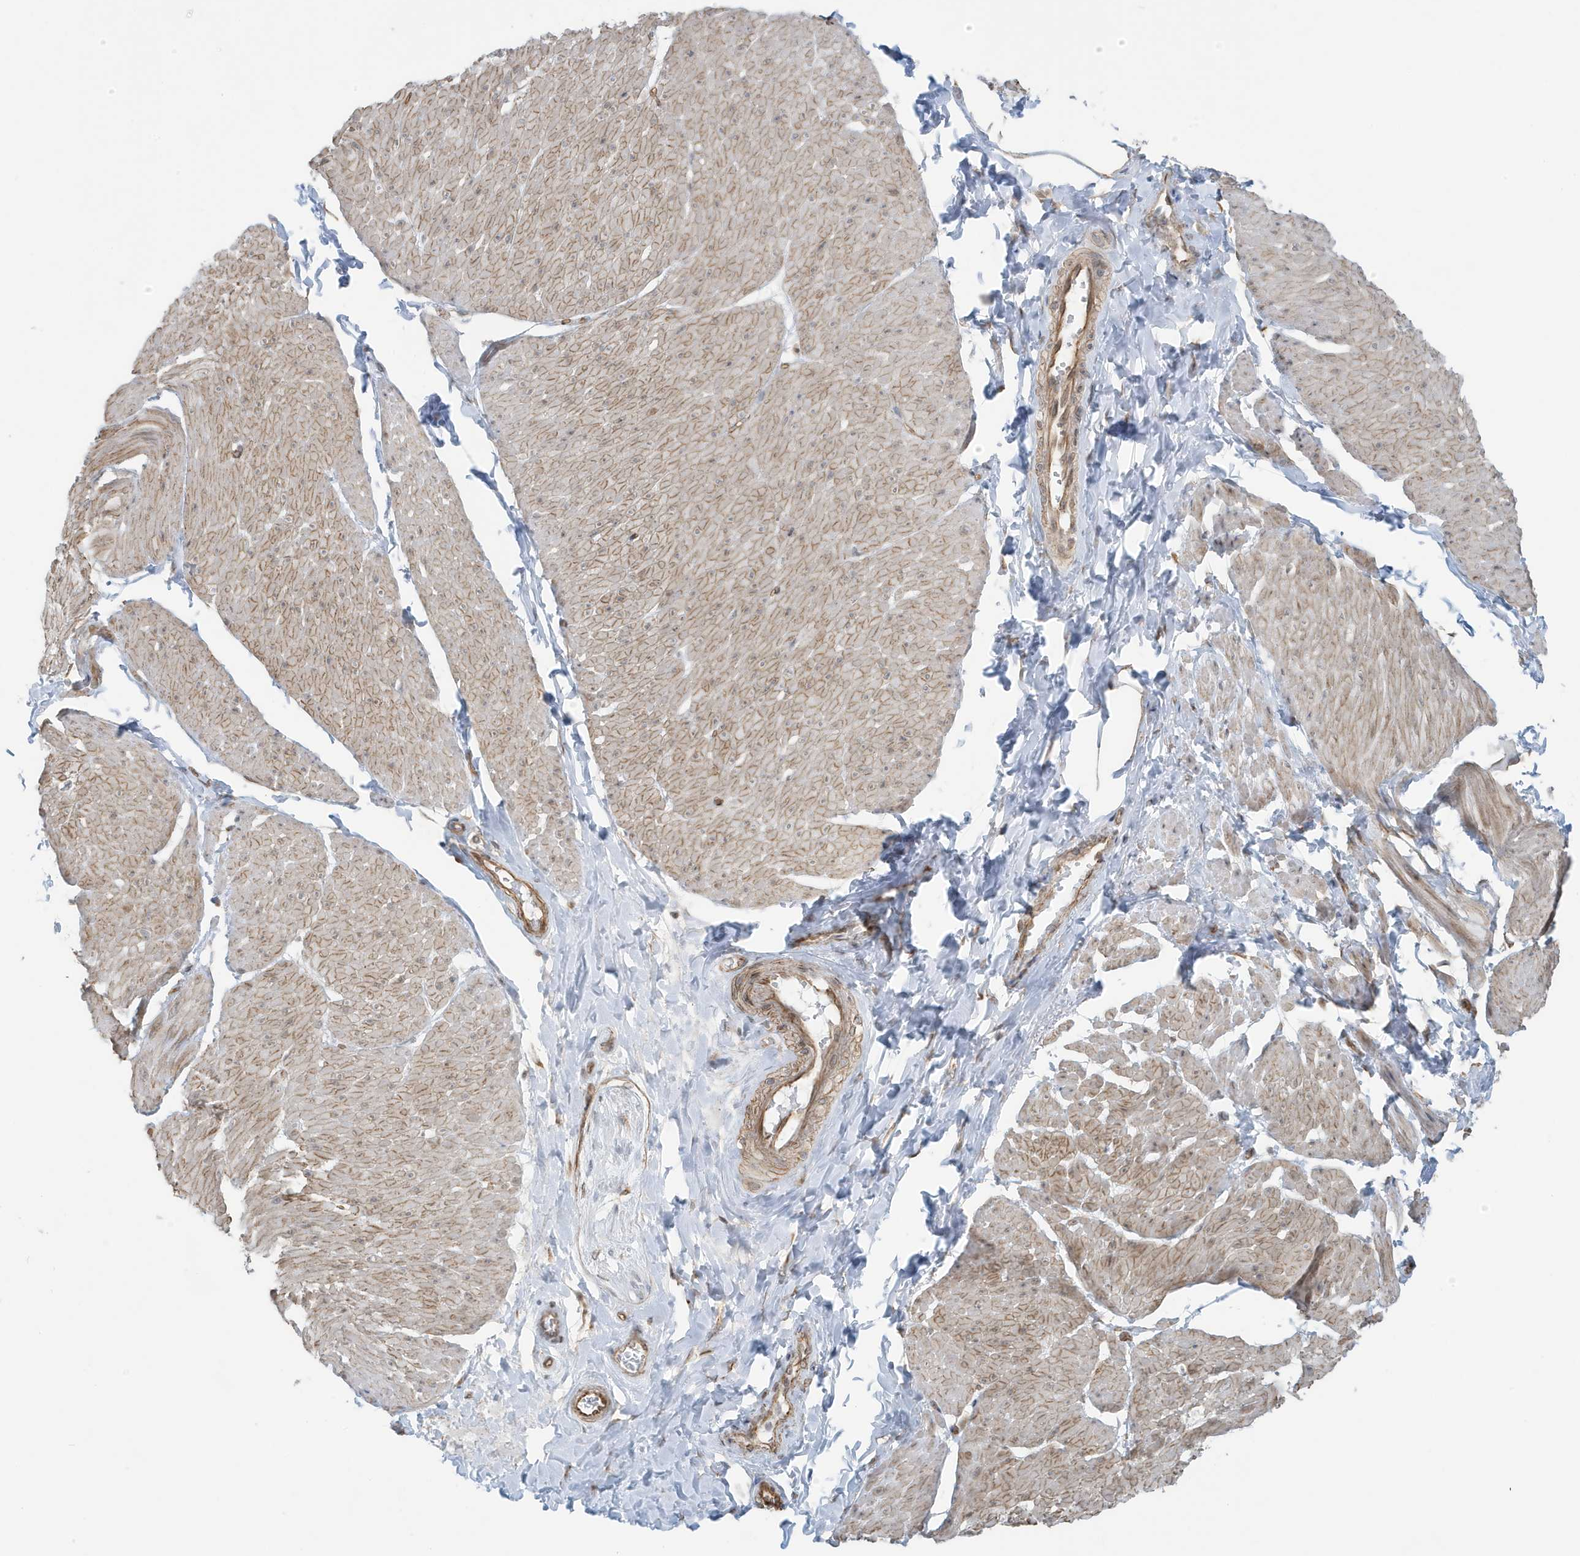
{"staining": {"intensity": "weak", "quantity": "25%-75%", "location": "cytoplasmic/membranous"}, "tissue": "smooth muscle", "cell_type": "Smooth muscle cells", "image_type": "normal", "snomed": [{"axis": "morphology", "description": "Urothelial carcinoma, High grade"}, {"axis": "topography", "description": "Urinary bladder"}], "caption": "IHC staining of benign smooth muscle, which displays low levels of weak cytoplasmic/membranous expression in approximately 25%-75% of smooth muscle cells indicating weak cytoplasmic/membranous protein staining. The staining was performed using DAB (brown) for protein detection and nuclei were counterstained in hematoxylin (blue).", "gene": "CHCHD4", "patient": {"sex": "male", "age": 46}}